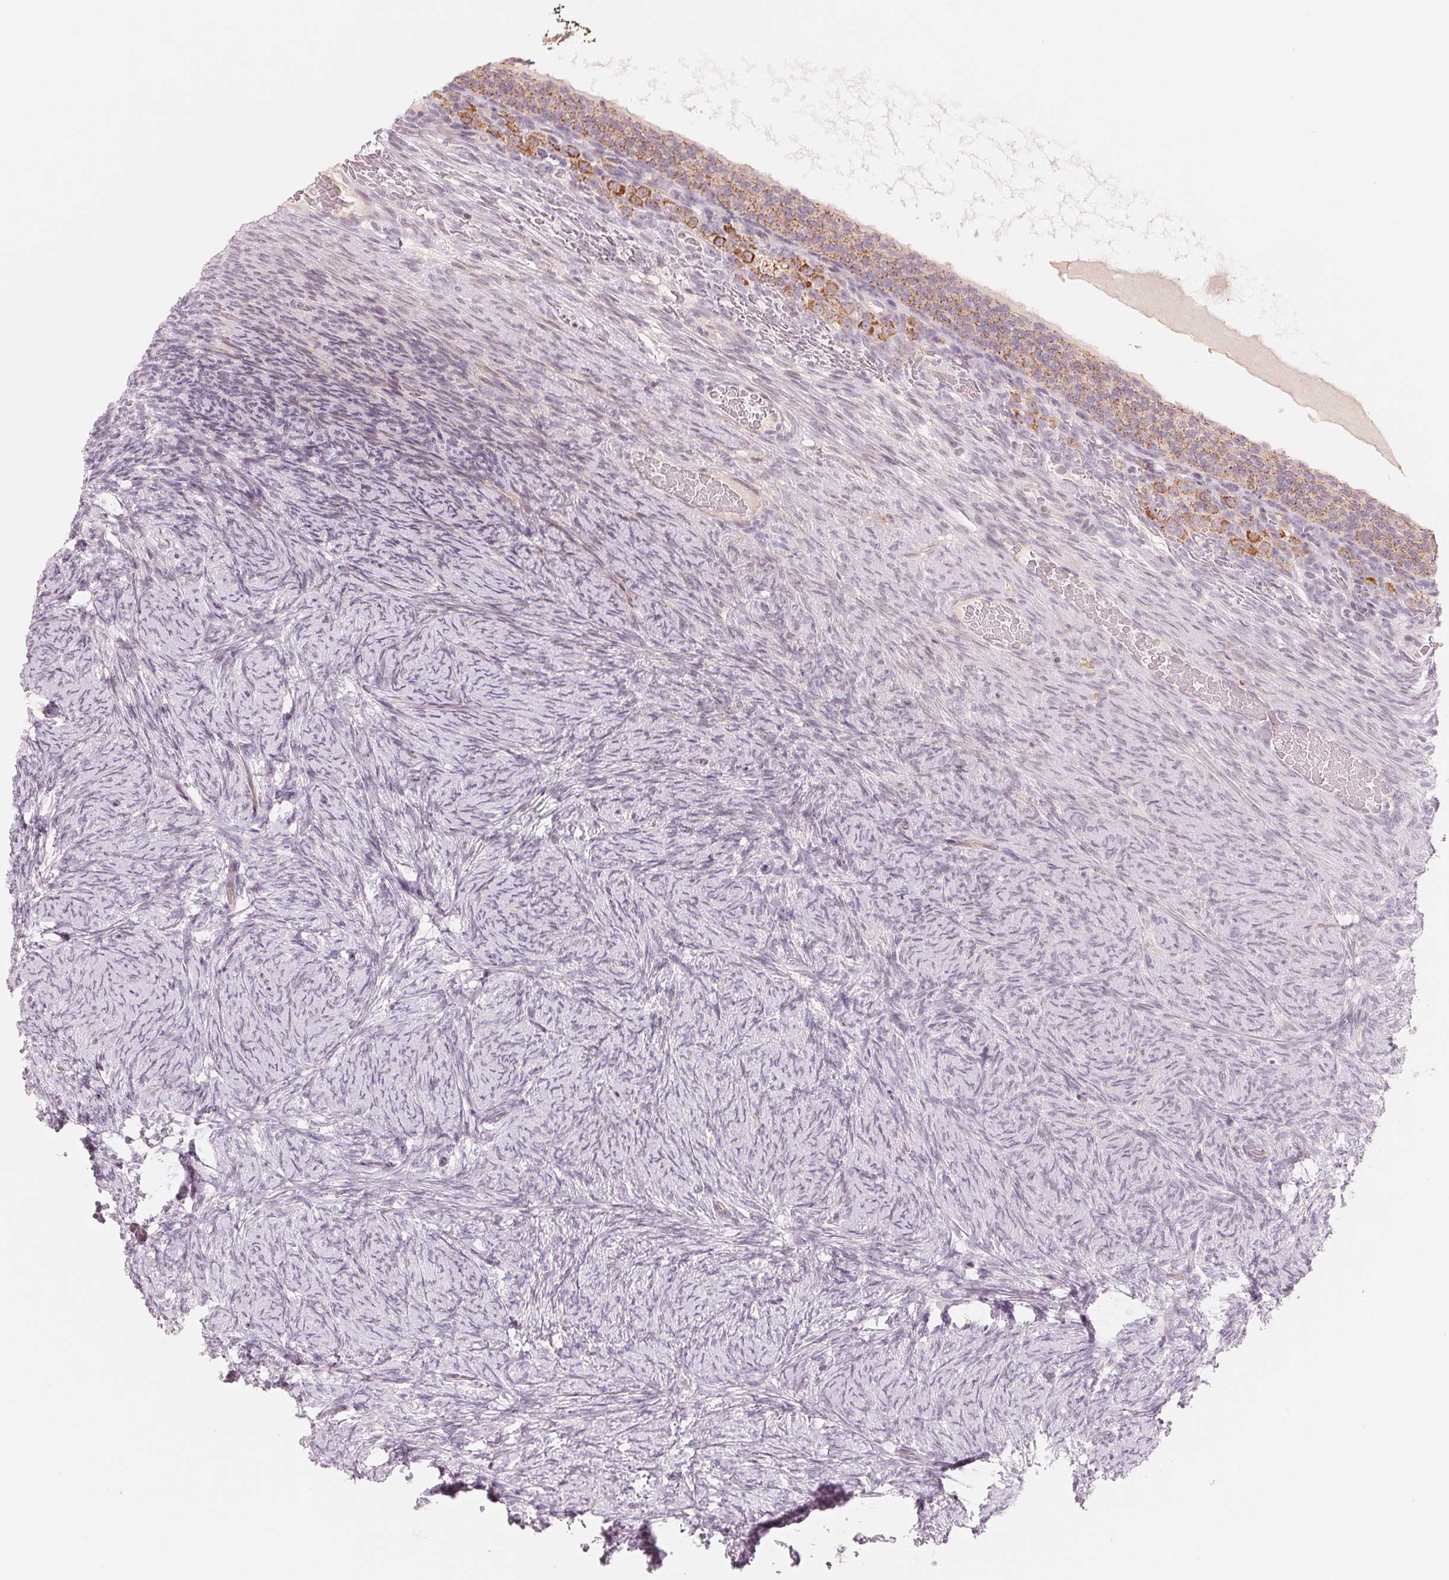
{"staining": {"intensity": "negative", "quantity": "none", "location": "none"}, "tissue": "ovary", "cell_type": "Follicle cells", "image_type": "normal", "snomed": [{"axis": "morphology", "description": "Normal tissue, NOS"}, {"axis": "topography", "description": "Ovary"}], "caption": "A high-resolution photomicrograph shows IHC staining of benign ovary, which shows no significant expression in follicle cells.", "gene": "SLC17A4", "patient": {"sex": "female", "age": 34}}